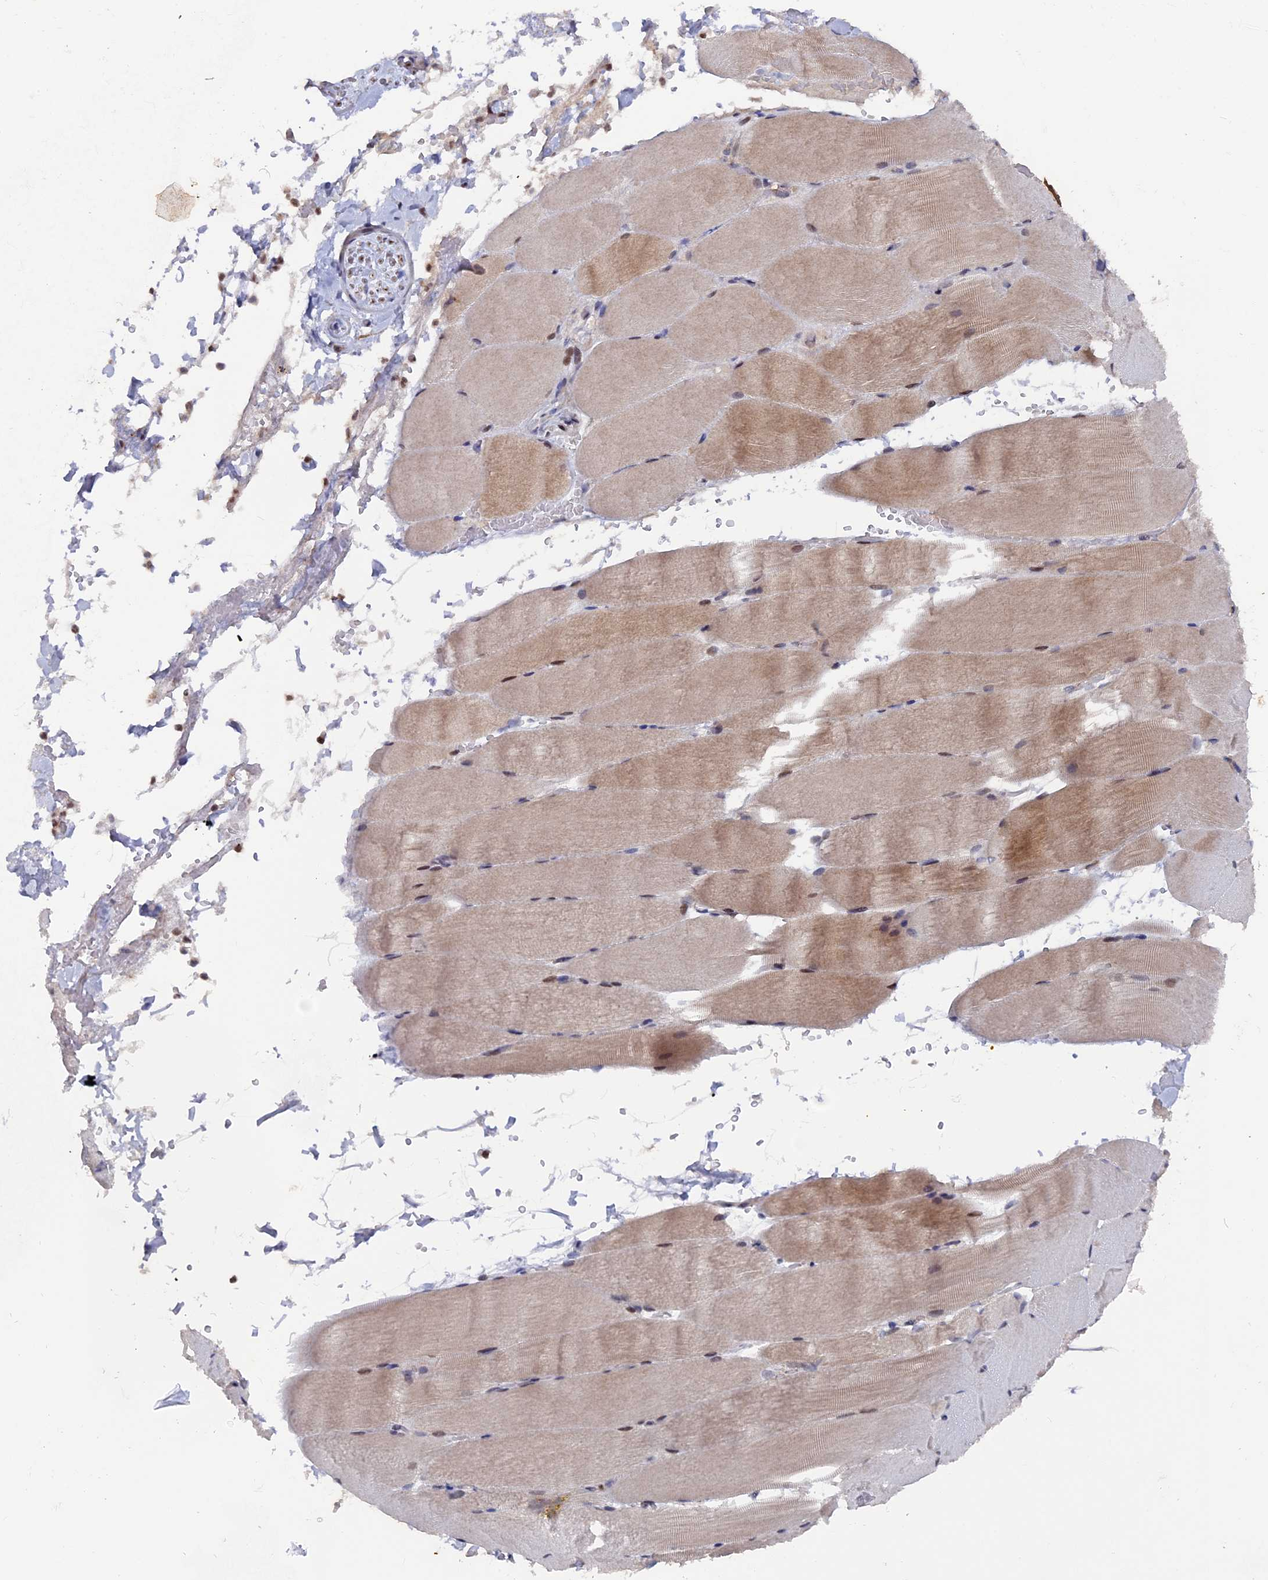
{"staining": {"intensity": "weak", "quantity": "25%-75%", "location": "cytoplasmic/membranous,nuclear"}, "tissue": "skeletal muscle", "cell_type": "Myocytes", "image_type": "normal", "snomed": [{"axis": "morphology", "description": "Normal tissue, NOS"}, {"axis": "topography", "description": "Skeletal muscle"}, {"axis": "topography", "description": "Parathyroid gland"}], "caption": "Immunohistochemistry (IHC) micrograph of normal skeletal muscle: skeletal muscle stained using IHC exhibits low levels of weak protein expression localized specifically in the cytoplasmic/membranous,nuclear of myocytes, appearing as a cytoplasmic/membranous,nuclear brown color.", "gene": "TMC5", "patient": {"sex": "female", "age": 37}}